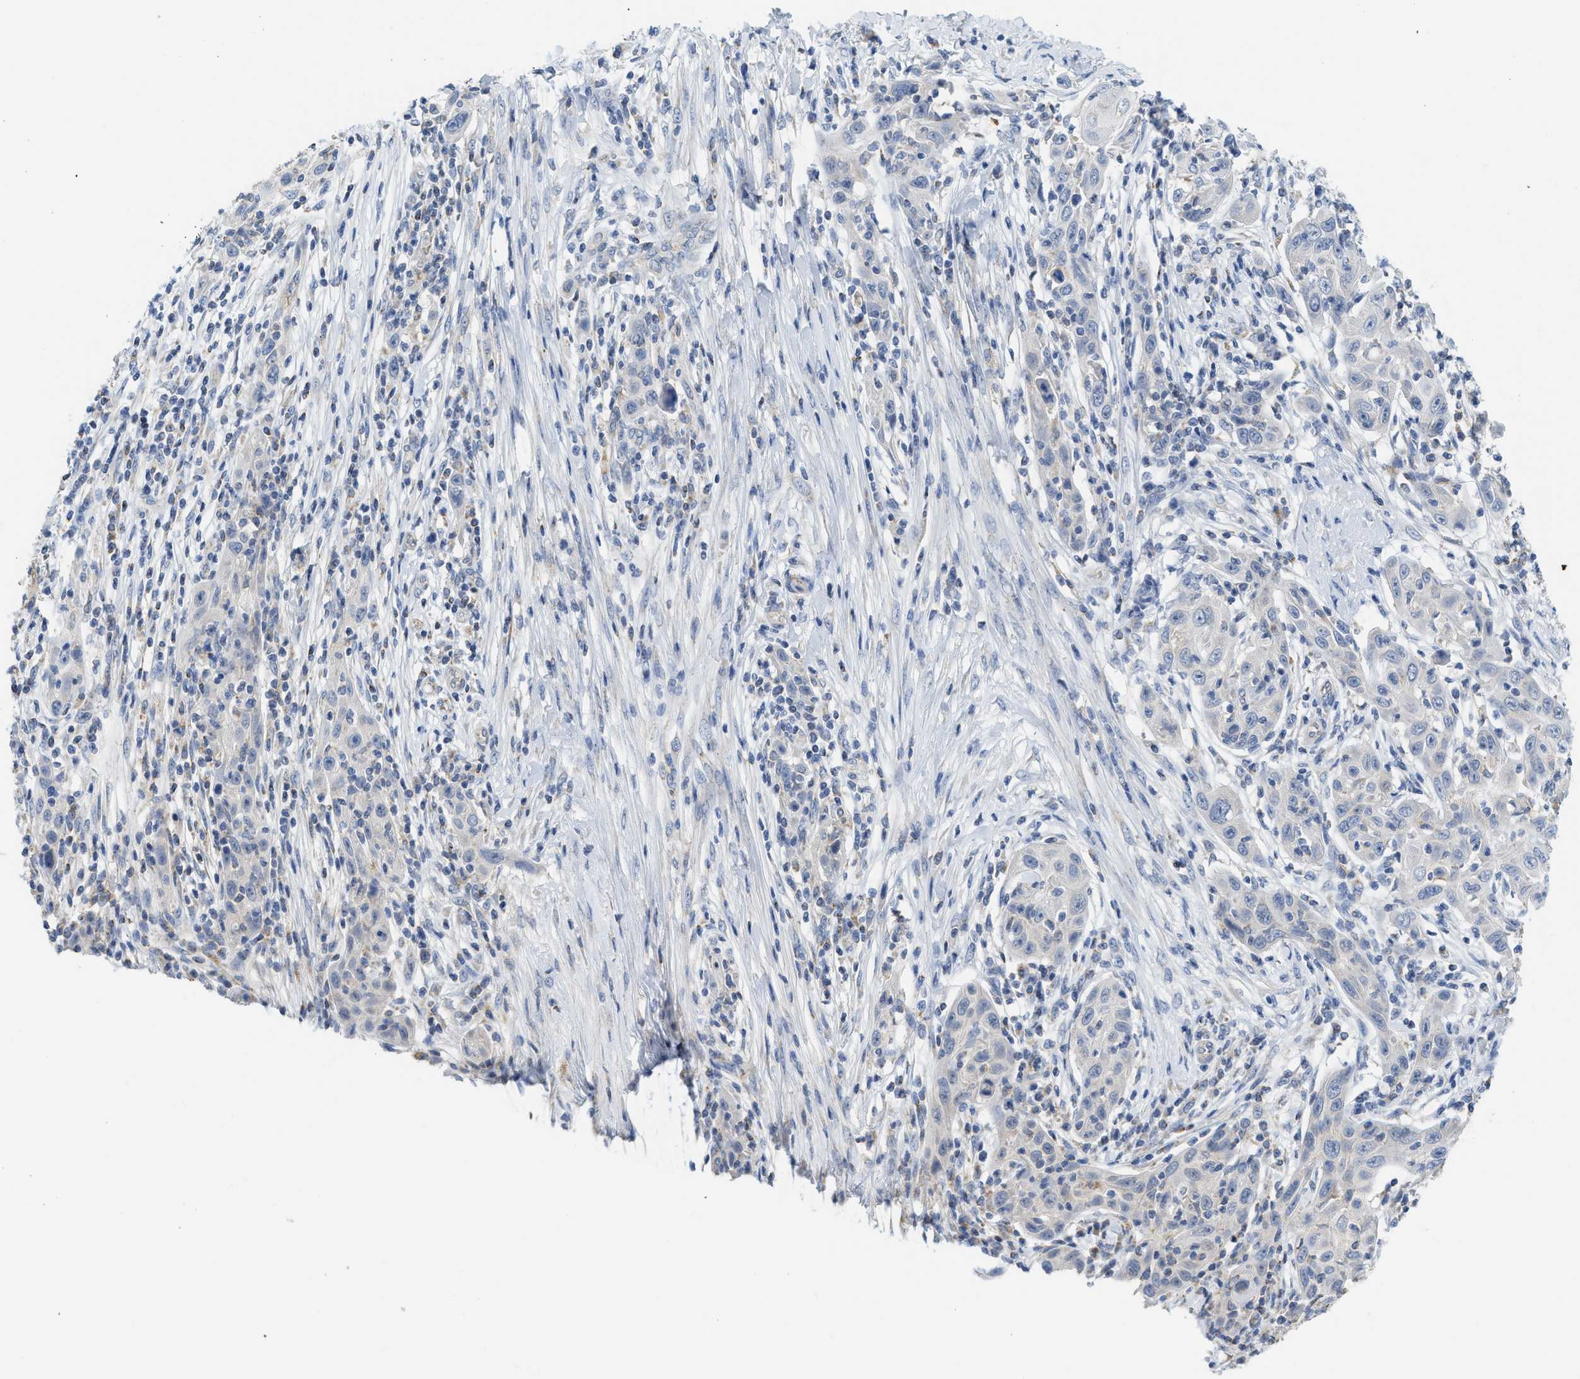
{"staining": {"intensity": "negative", "quantity": "none", "location": "none"}, "tissue": "skin cancer", "cell_type": "Tumor cells", "image_type": "cancer", "snomed": [{"axis": "morphology", "description": "Squamous cell carcinoma, NOS"}, {"axis": "topography", "description": "Skin"}], "caption": "Tumor cells show no significant protein positivity in skin cancer (squamous cell carcinoma).", "gene": "GATD3", "patient": {"sex": "female", "age": 88}}